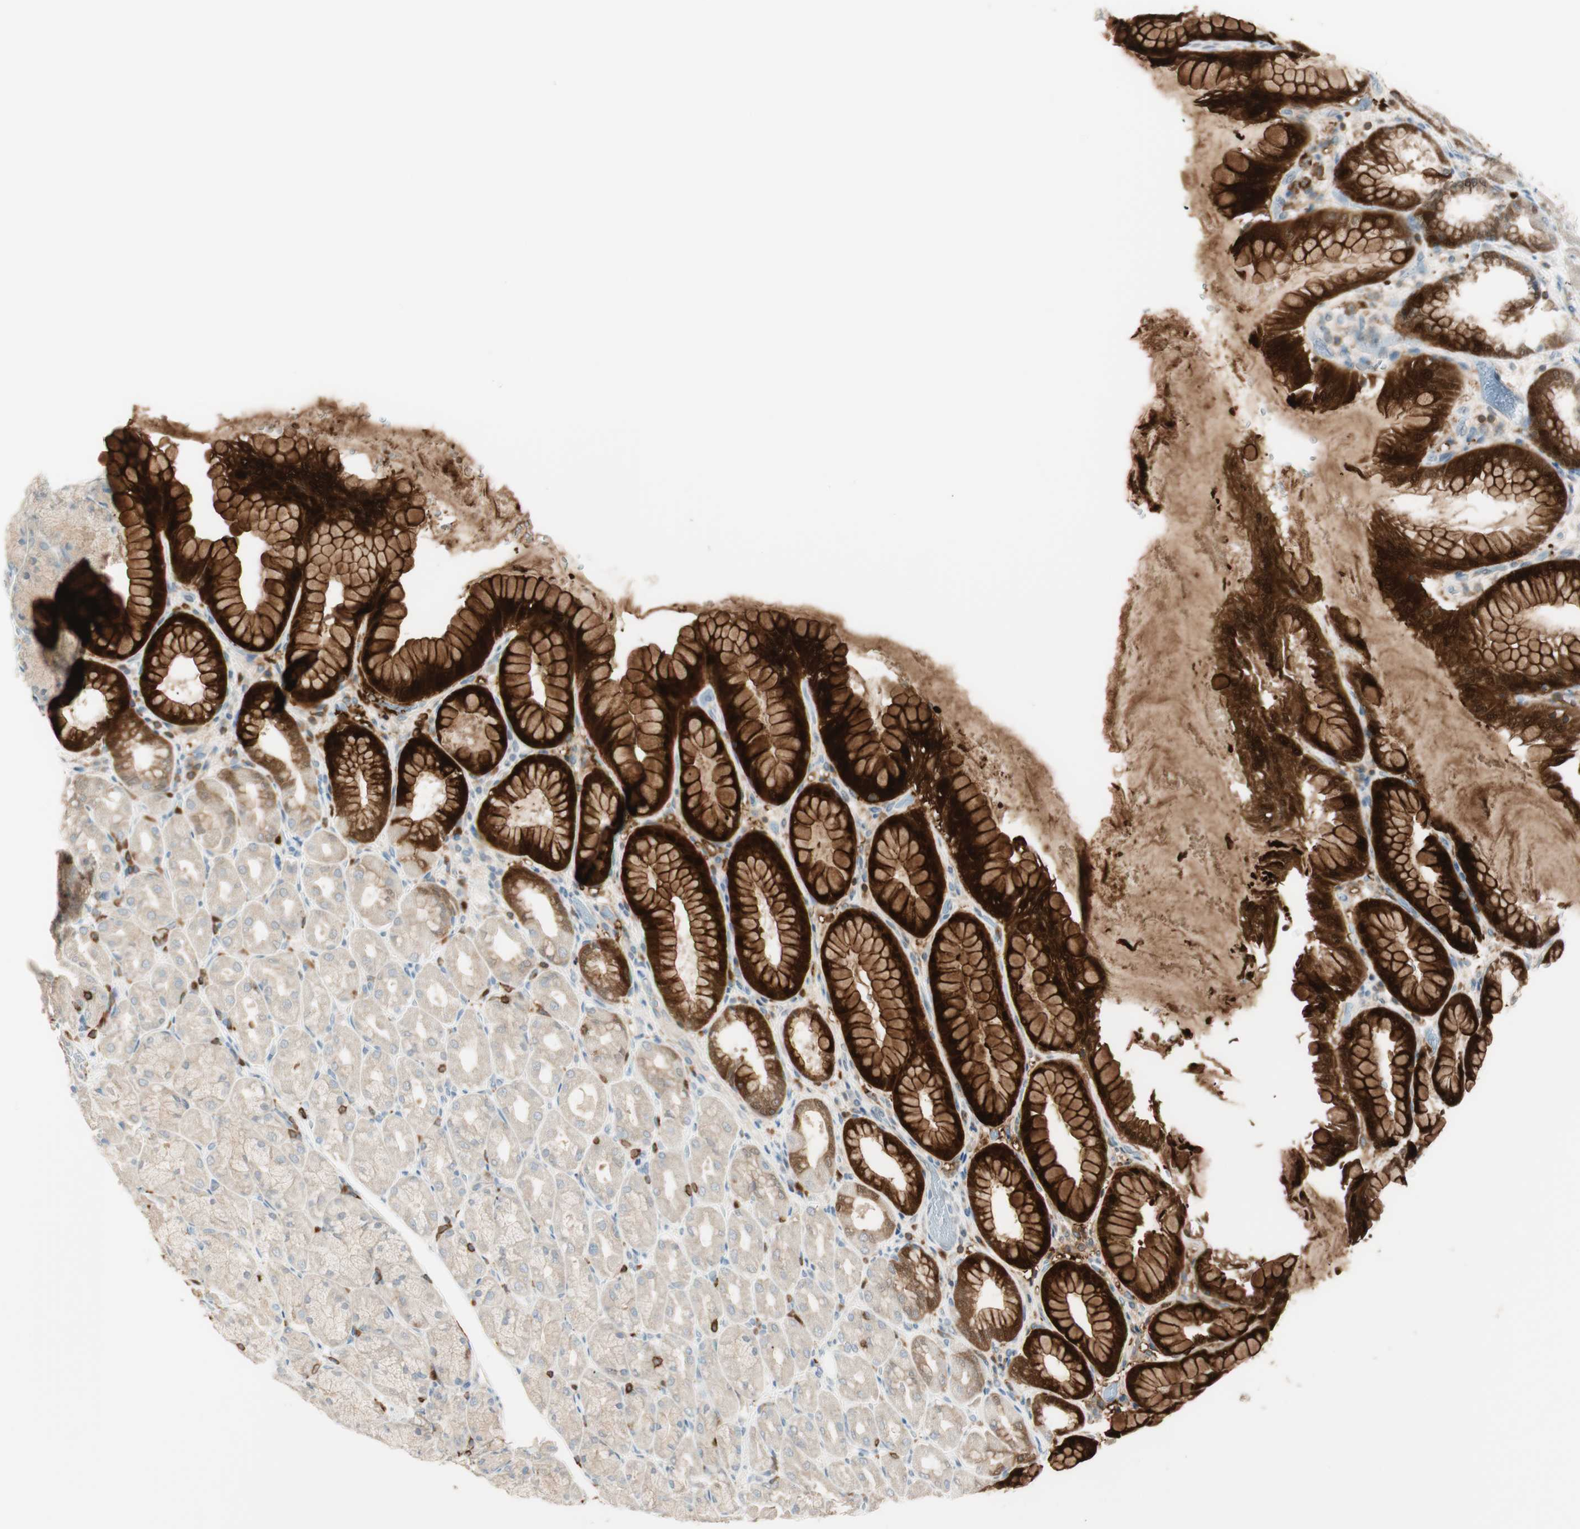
{"staining": {"intensity": "strong", "quantity": ">75%", "location": "cytoplasmic/membranous"}, "tissue": "stomach", "cell_type": "Glandular cells", "image_type": "normal", "snomed": [{"axis": "morphology", "description": "Normal tissue, NOS"}, {"axis": "topography", "description": "Stomach, upper"}], "caption": "Approximately >75% of glandular cells in benign human stomach reveal strong cytoplasmic/membranous protein expression as visualized by brown immunohistochemical staining.", "gene": "HPGD", "patient": {"sex": "female", "age": 56}}